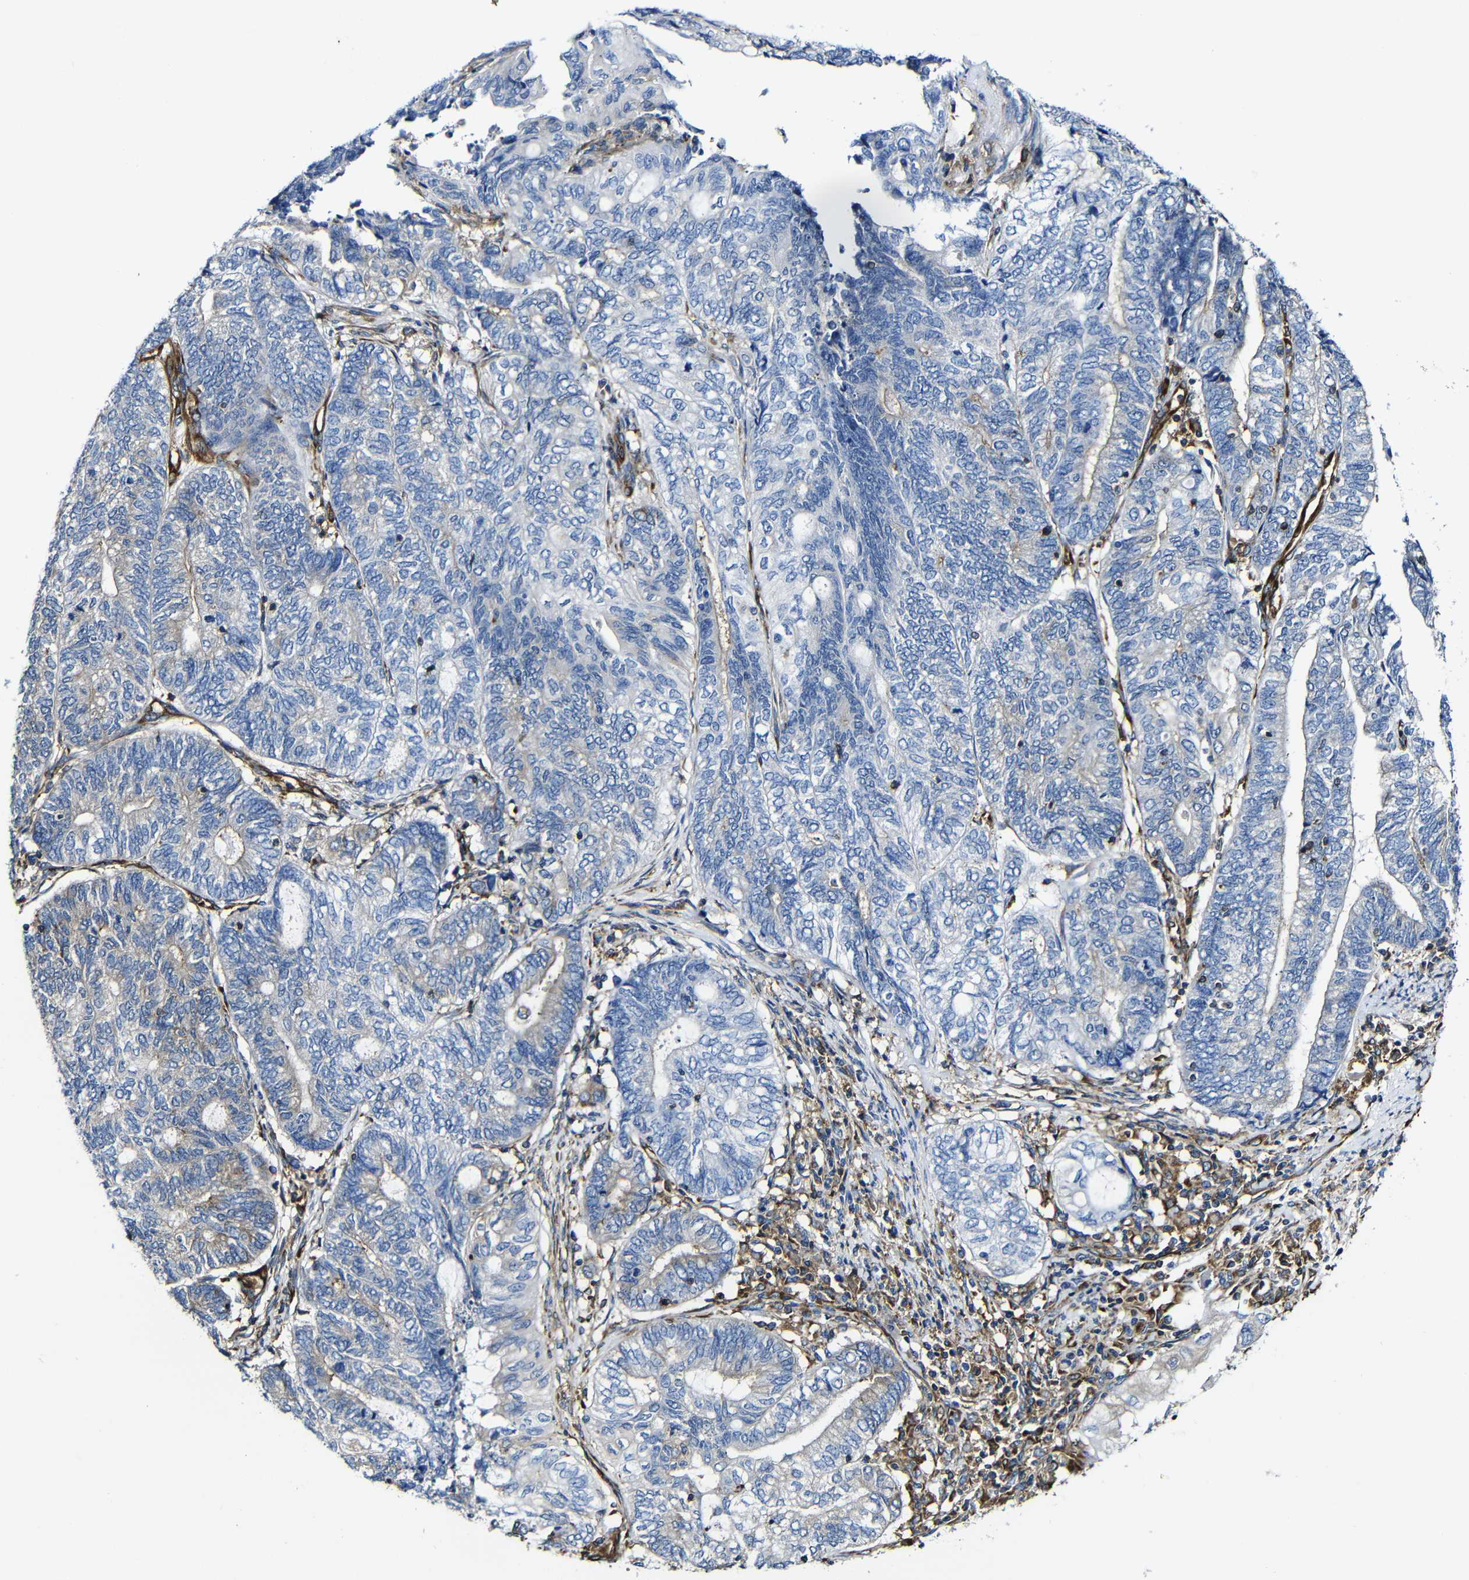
{"staining": {"intensity": "moderate", "quantity": "<25%", "location": "cytoplasmic/membranous"}, "tissue": "endometrial cancer", "cell_type": "Tumor cells", "image_type": "cancer", "snomed": [{"axis": "morphology", "description": "Adenocarcinoma, NOS"}, {"axis": "topography", "description": "Uterus"}, {"axis": "topography", "description": "Endometrium"}], "caption": "Tumor cells reveal low levels of moderate cytoplasmic/membranous positivity in approximately <25% of cells in endometrial cancer (adenocarcinoma). (DAB IHC, brown staining for protein, blue staining for nuclei).", "gene": "MSN", "patient": {"sex": "female", "age": 70}}